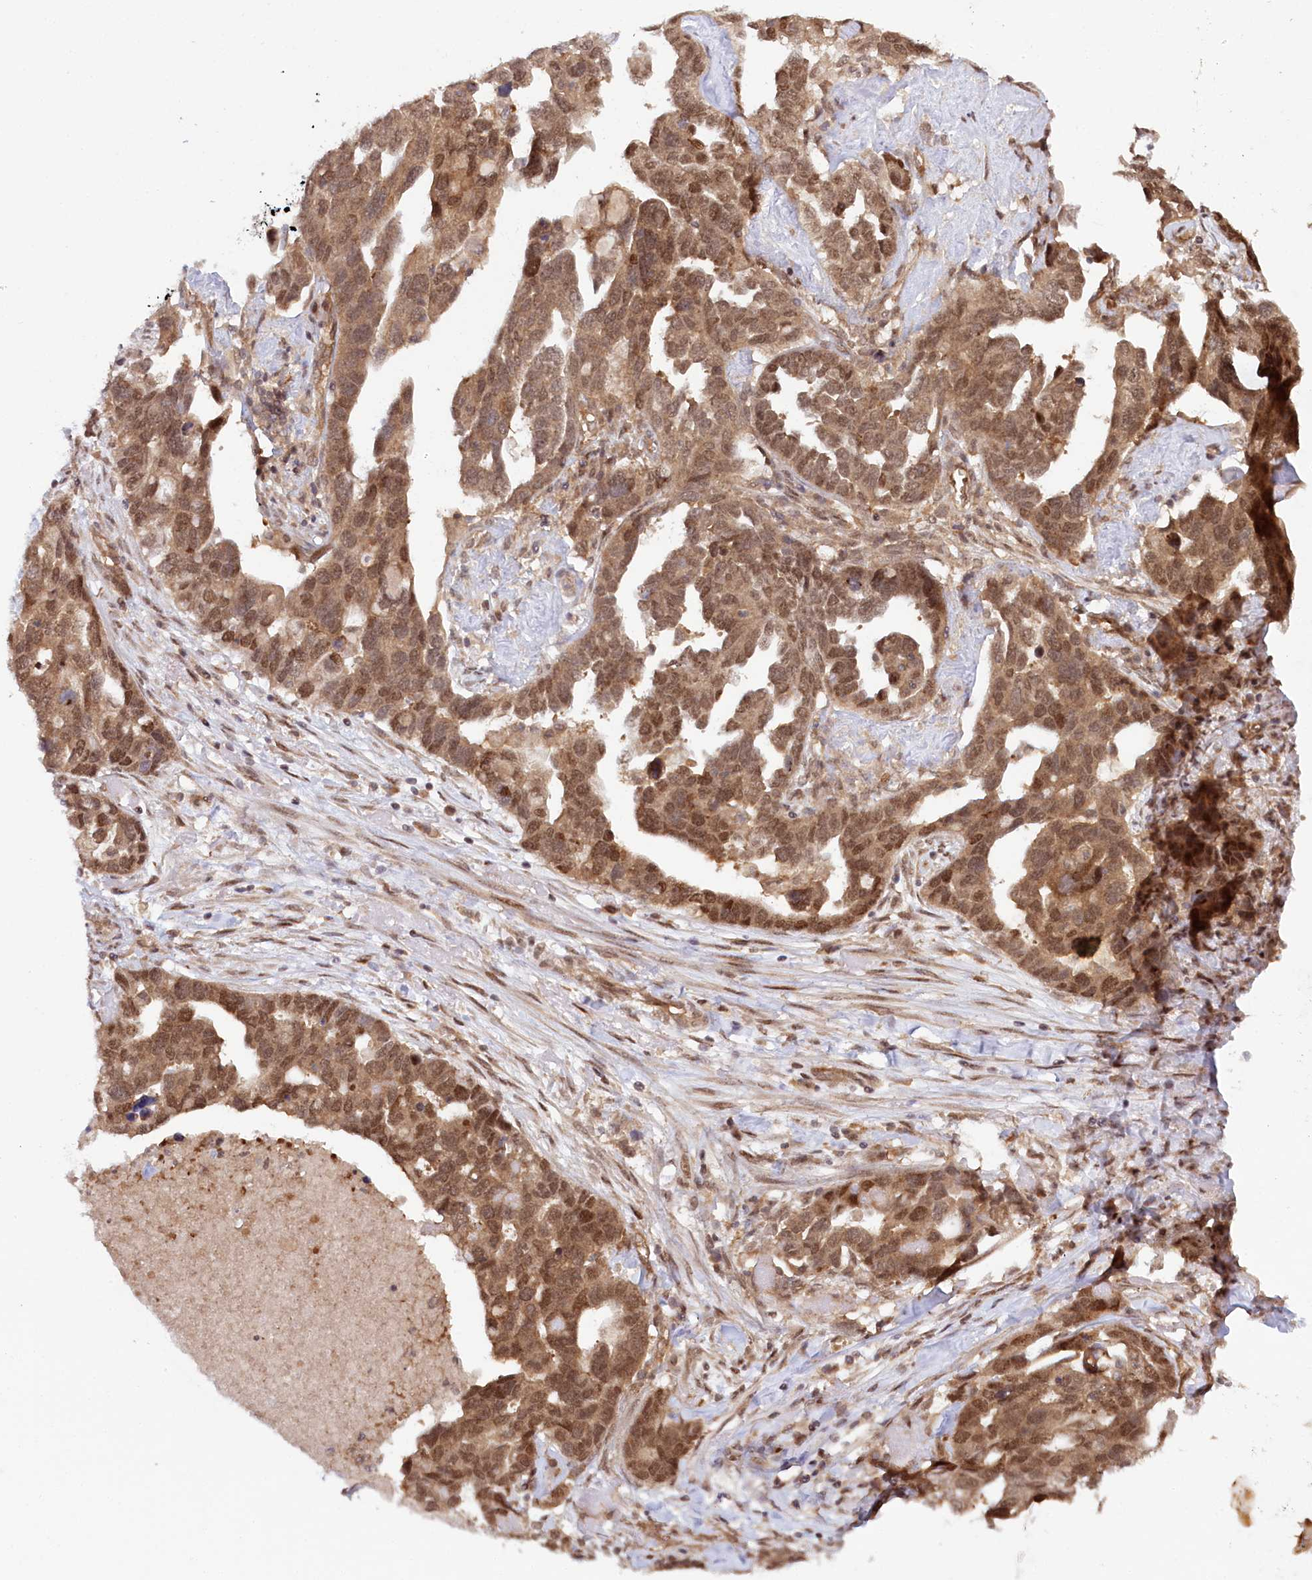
{"staining": {"intensity": "moderate", "quantity": ">75%", "location": "cytoplasmic/membranous,nuclear"}, "tissue": "ovarian cancer", "cell_type": "Tumor cells", "image_type": "cancer", "snomed": [{"axis": "morphology", "description": "Cystadenocarcinoma, serous, NOS"}, {"axis": "topography", "description": "Ovary"}], "caption": "This is an image of IHC staining of ovarian cancer, which shows moderate expression in the cytoplasmic/membranous and nuclear of tumor cells.", "gene": "CCDC65", "patient": {"sex": "female", "age": 54}}